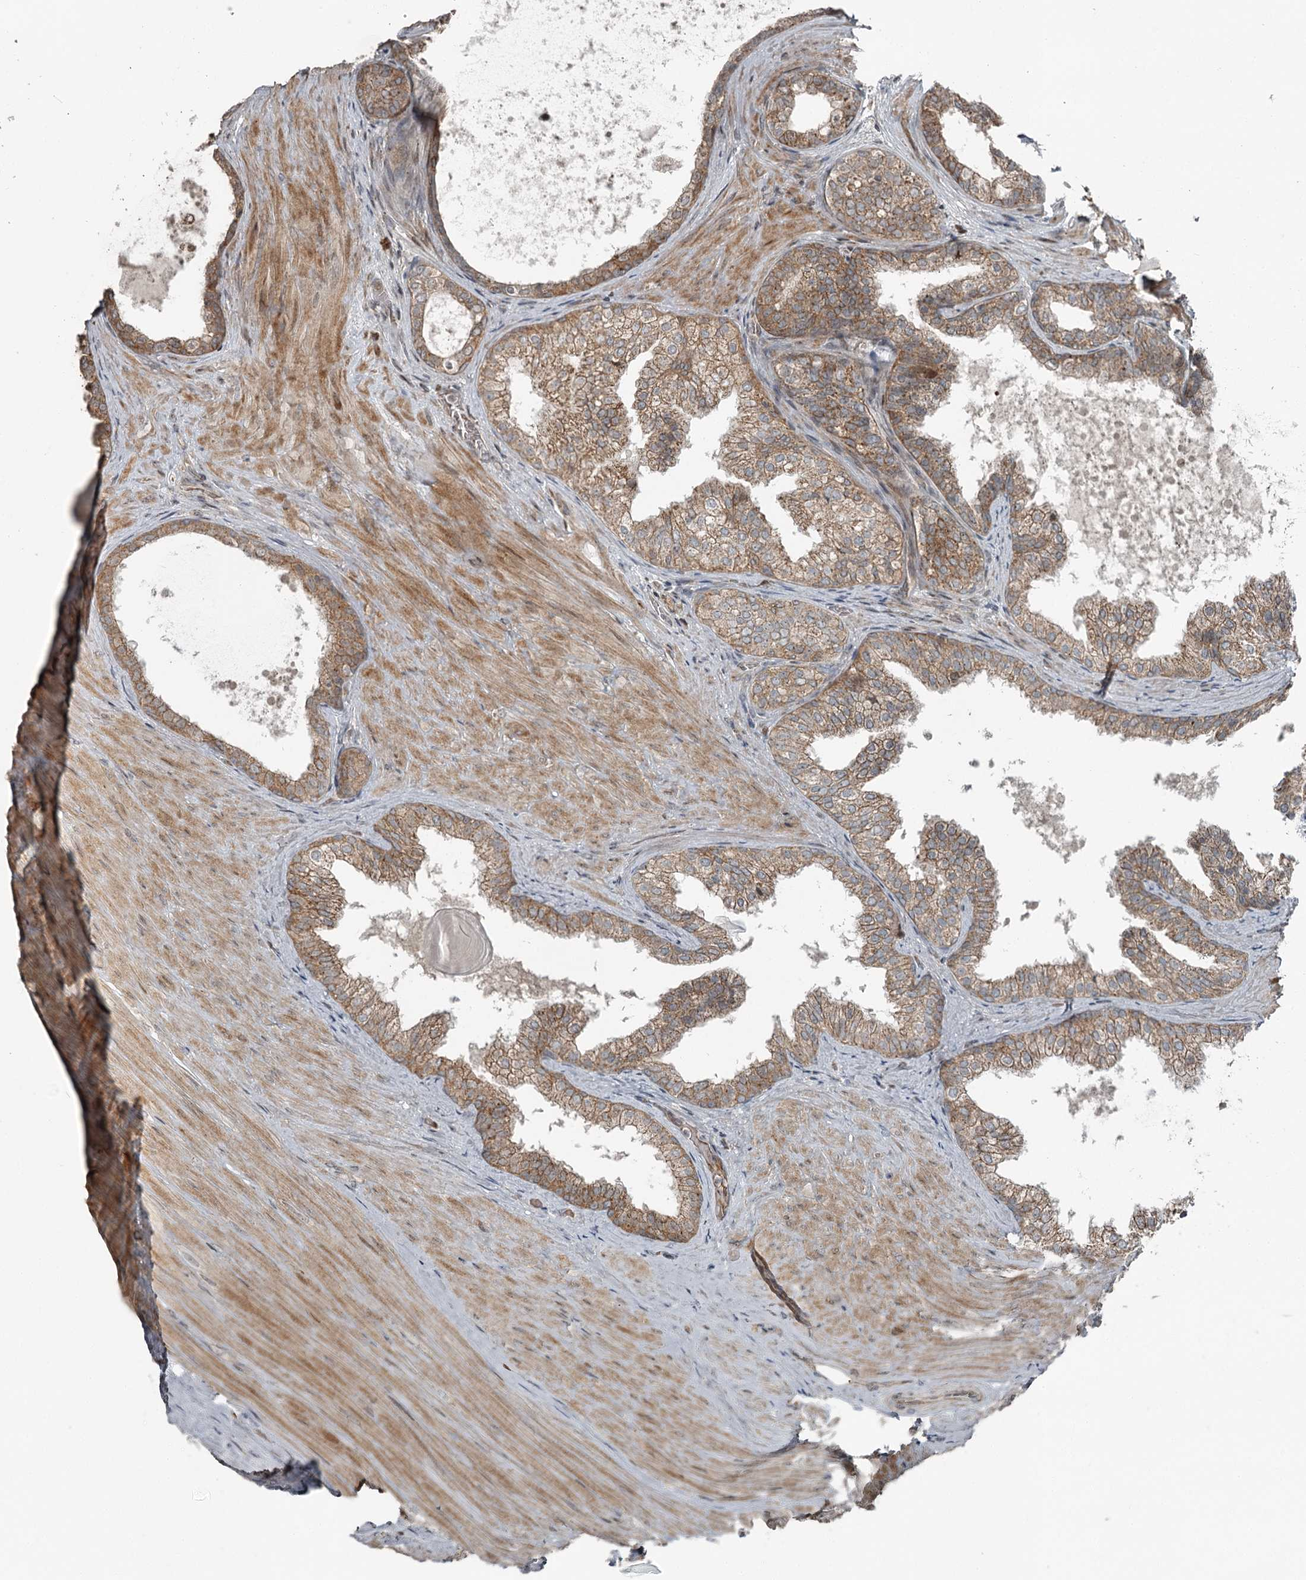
{"staining": {"intensity": "moderate", "quantity": ">75%", "location": "cytoplasmic/membranous"}, "tissue": "prostate cancer", "cell_type": "Tumor cells", "image_type": "cancer", "snomed": [{"axis": "morphology", "description": "Adenocarcinoma, High grade"}, {"axis": "topography", "description": "Prostate"}], "caption": "Approximately >75% of tumor cells in human prostate cancer display moderate cytoplasmic/membranous protein expression as visualized by brown immunohistochemical staining.", "gene": "RASSF8", "patient": {"sex": "male", "age": 65}}